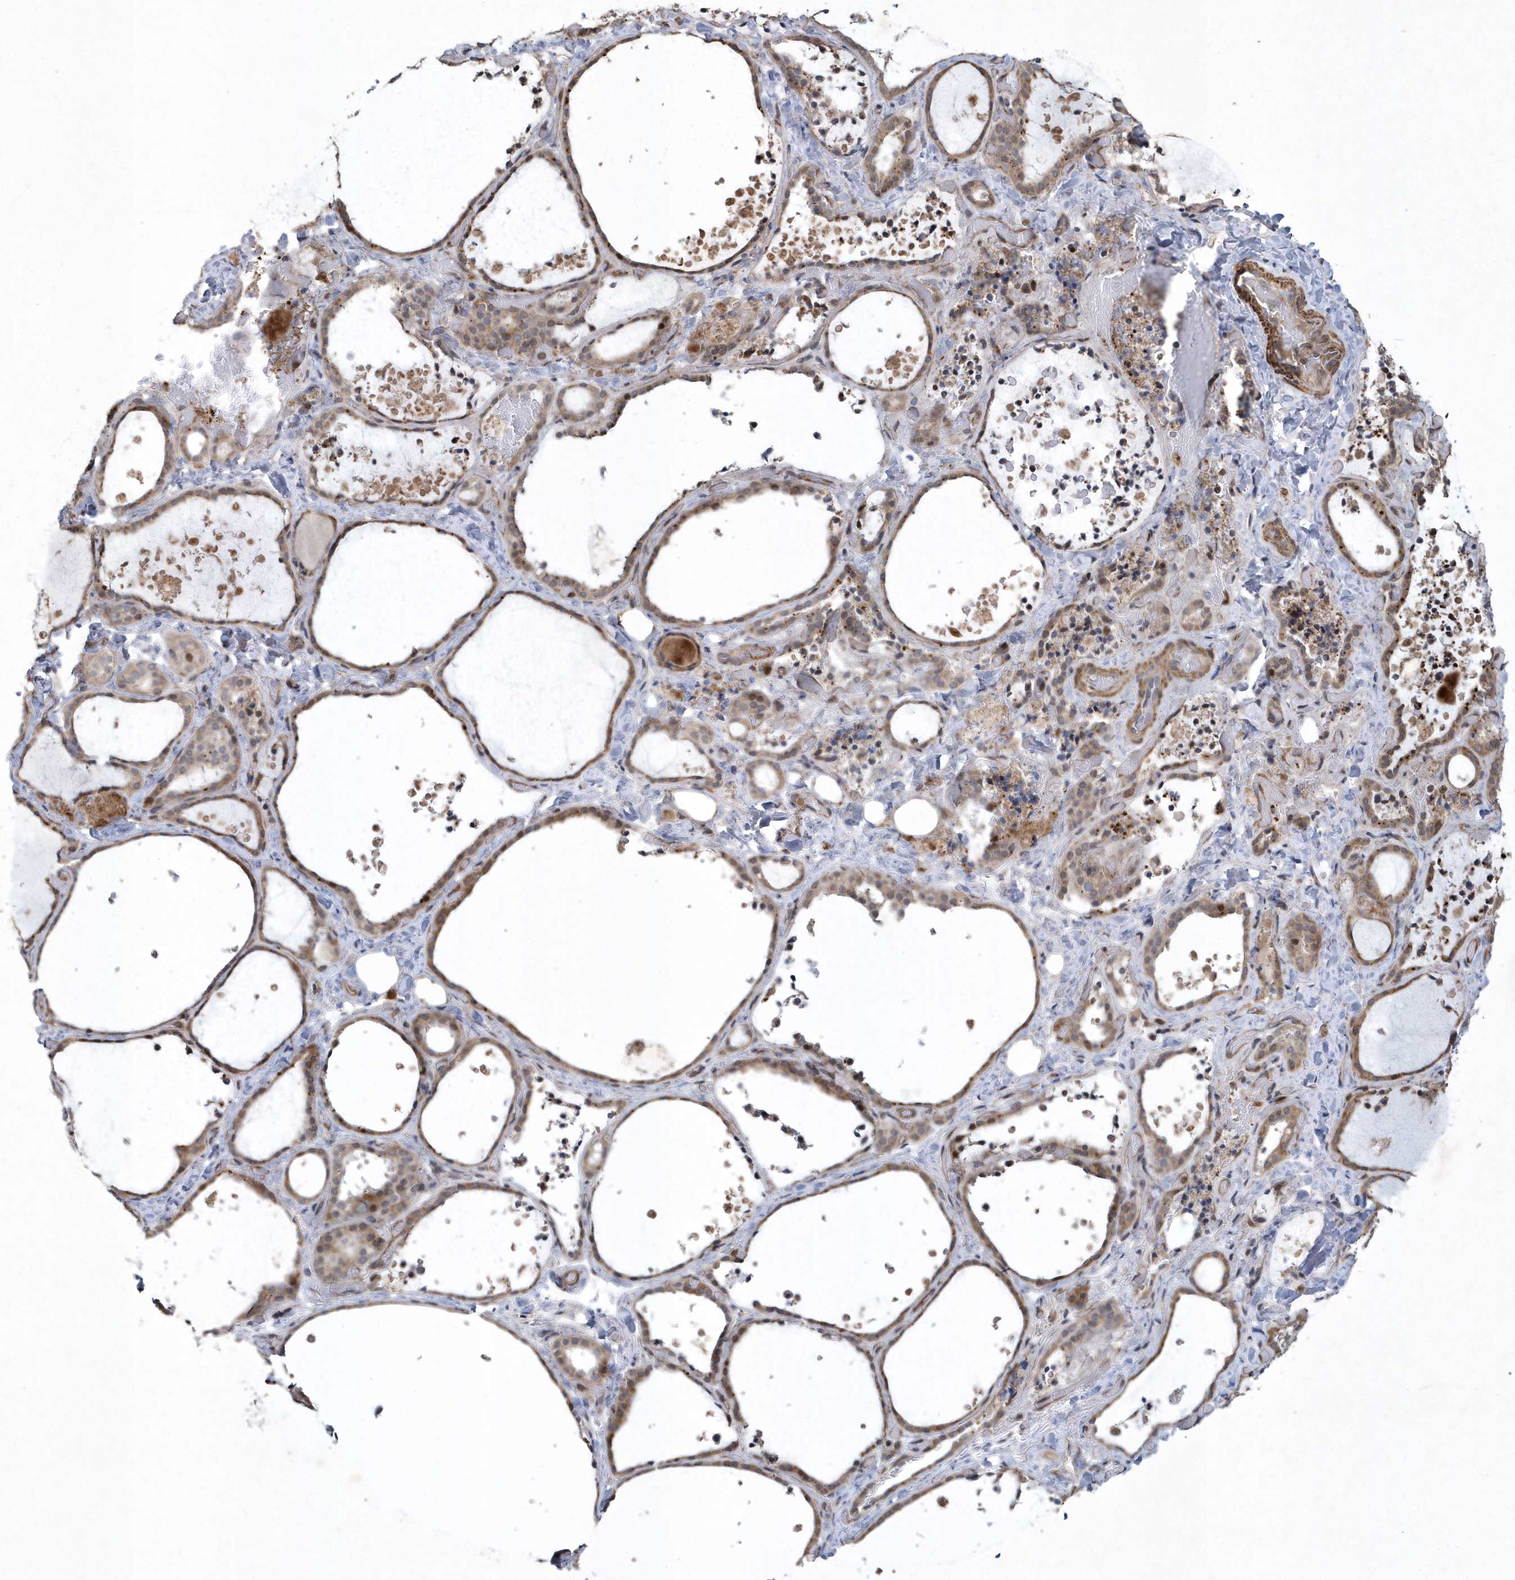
{"staining": {"intensity": "moderate", "quantity": ">75%", "location": "cytoplasmic/membranous"}, "tissue": "thyroid gland", "cell_type": "Glandular cells", "image_type": "normal", "snomed": [{"axis": "morphology", "description": "Normal tissue, NOS"}, {"axis": "topography", "description": "Thyroid gland"}], "caption": "A micrograph of human thyroid gland stained for a protein exhibits moderate cytoplasmic/membranous brown staining in glandular cells.", "gene": "N4BP2", "patient": {"sex": "female", "age": 44}}